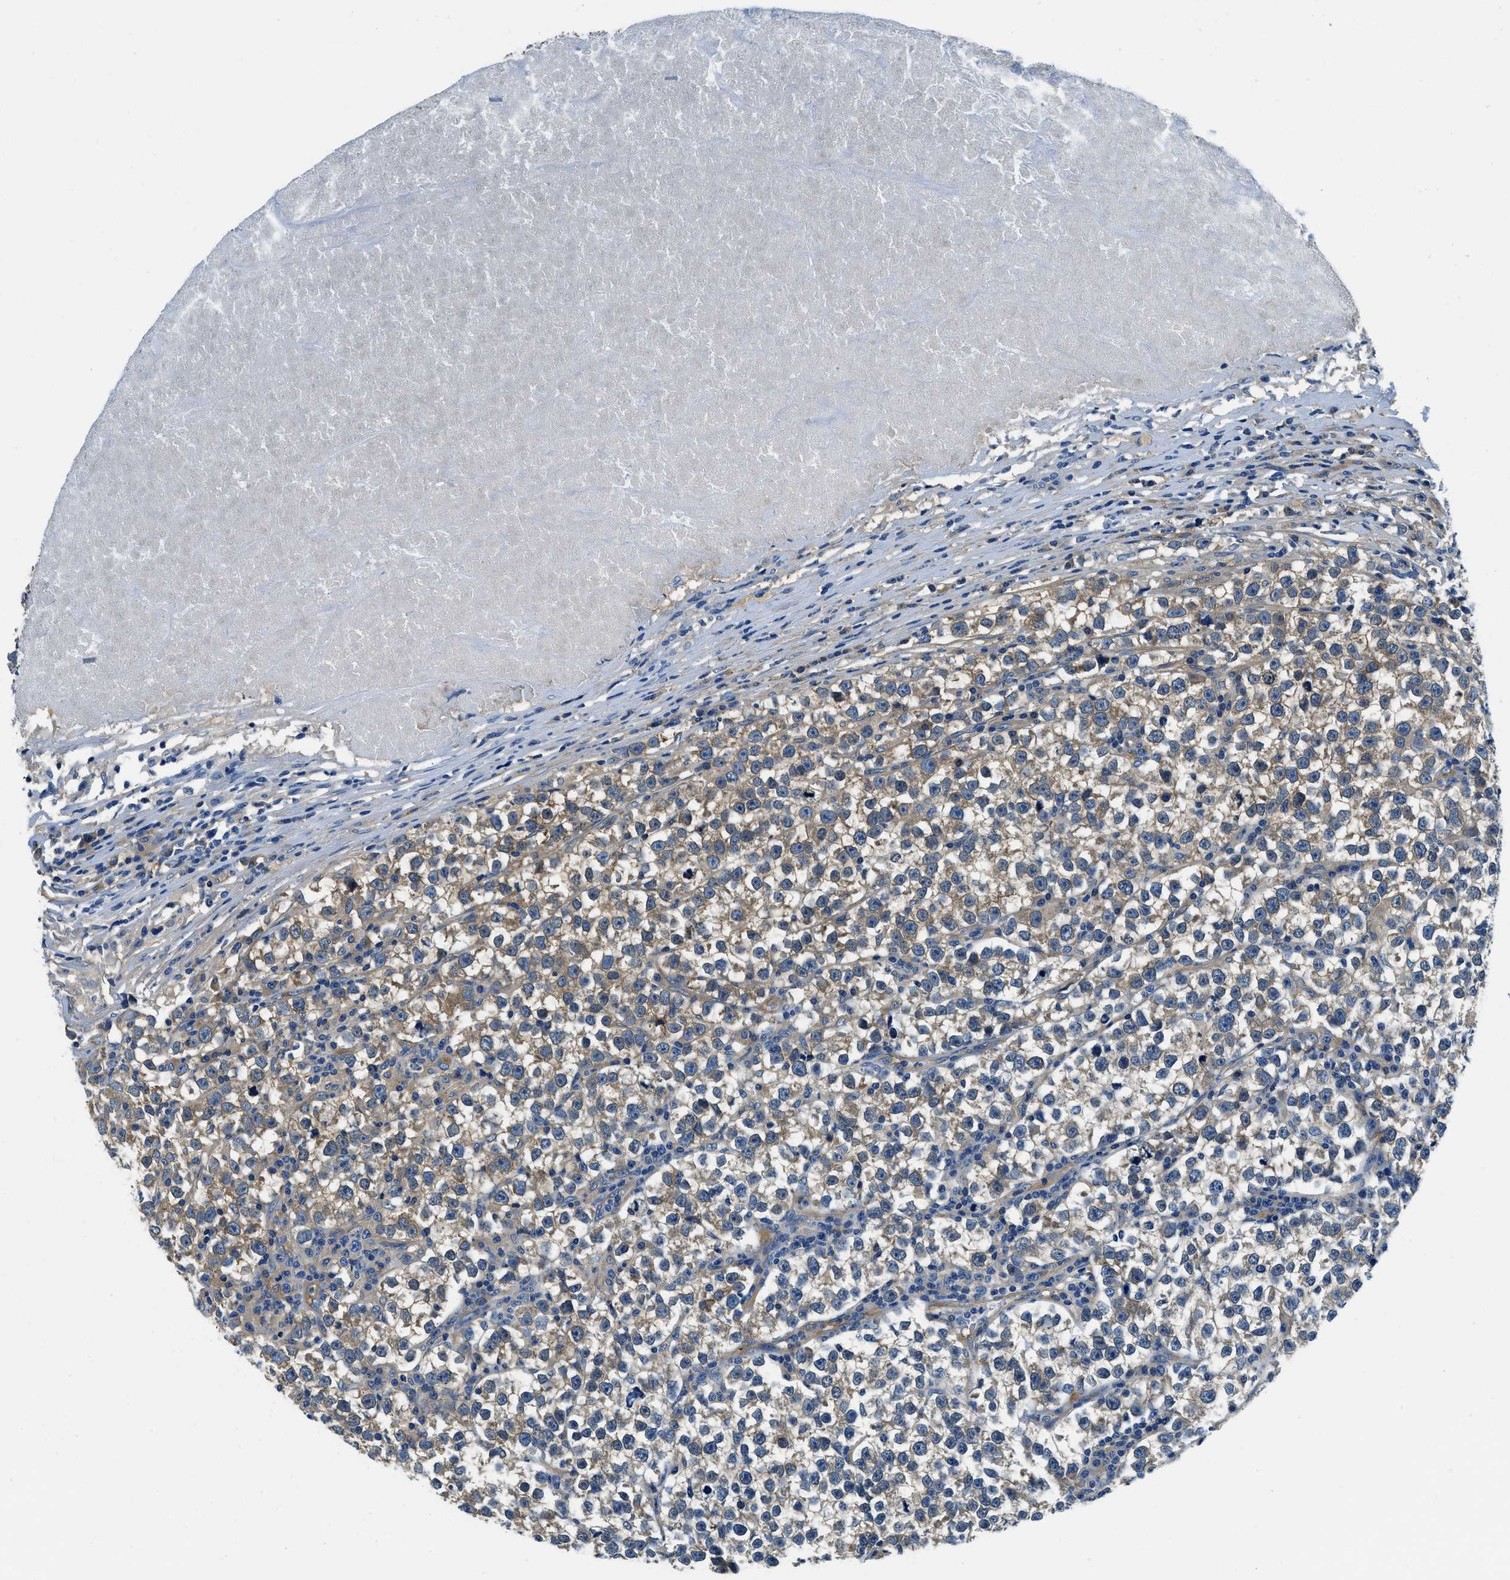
{"staining": {"intensity": "moderate", "quantity": "25%-75%", "location": "cytoplasmic/membranous"}, "tissue": "testis cancer", "cell_type": "Tumor cells", "image_type": "cancer", "snomed": [{"axis": "morphology", "description": "Normal tissue, NOS"}, {"axis": "morphology", "description": "Seminoma, NOS"}, {"axis": "topography", "description": "Testis"}], "caption": "Brown immunohistochemical staining in testis cancer displays moderate cytoplasmic/membranous expression in about 25%-75% of tumor cells. (DAB IHC, brown staining for protein, blue staining for nuclei).", "gene": "TWF1", "patient": {"sex": "male", "age": 43}}